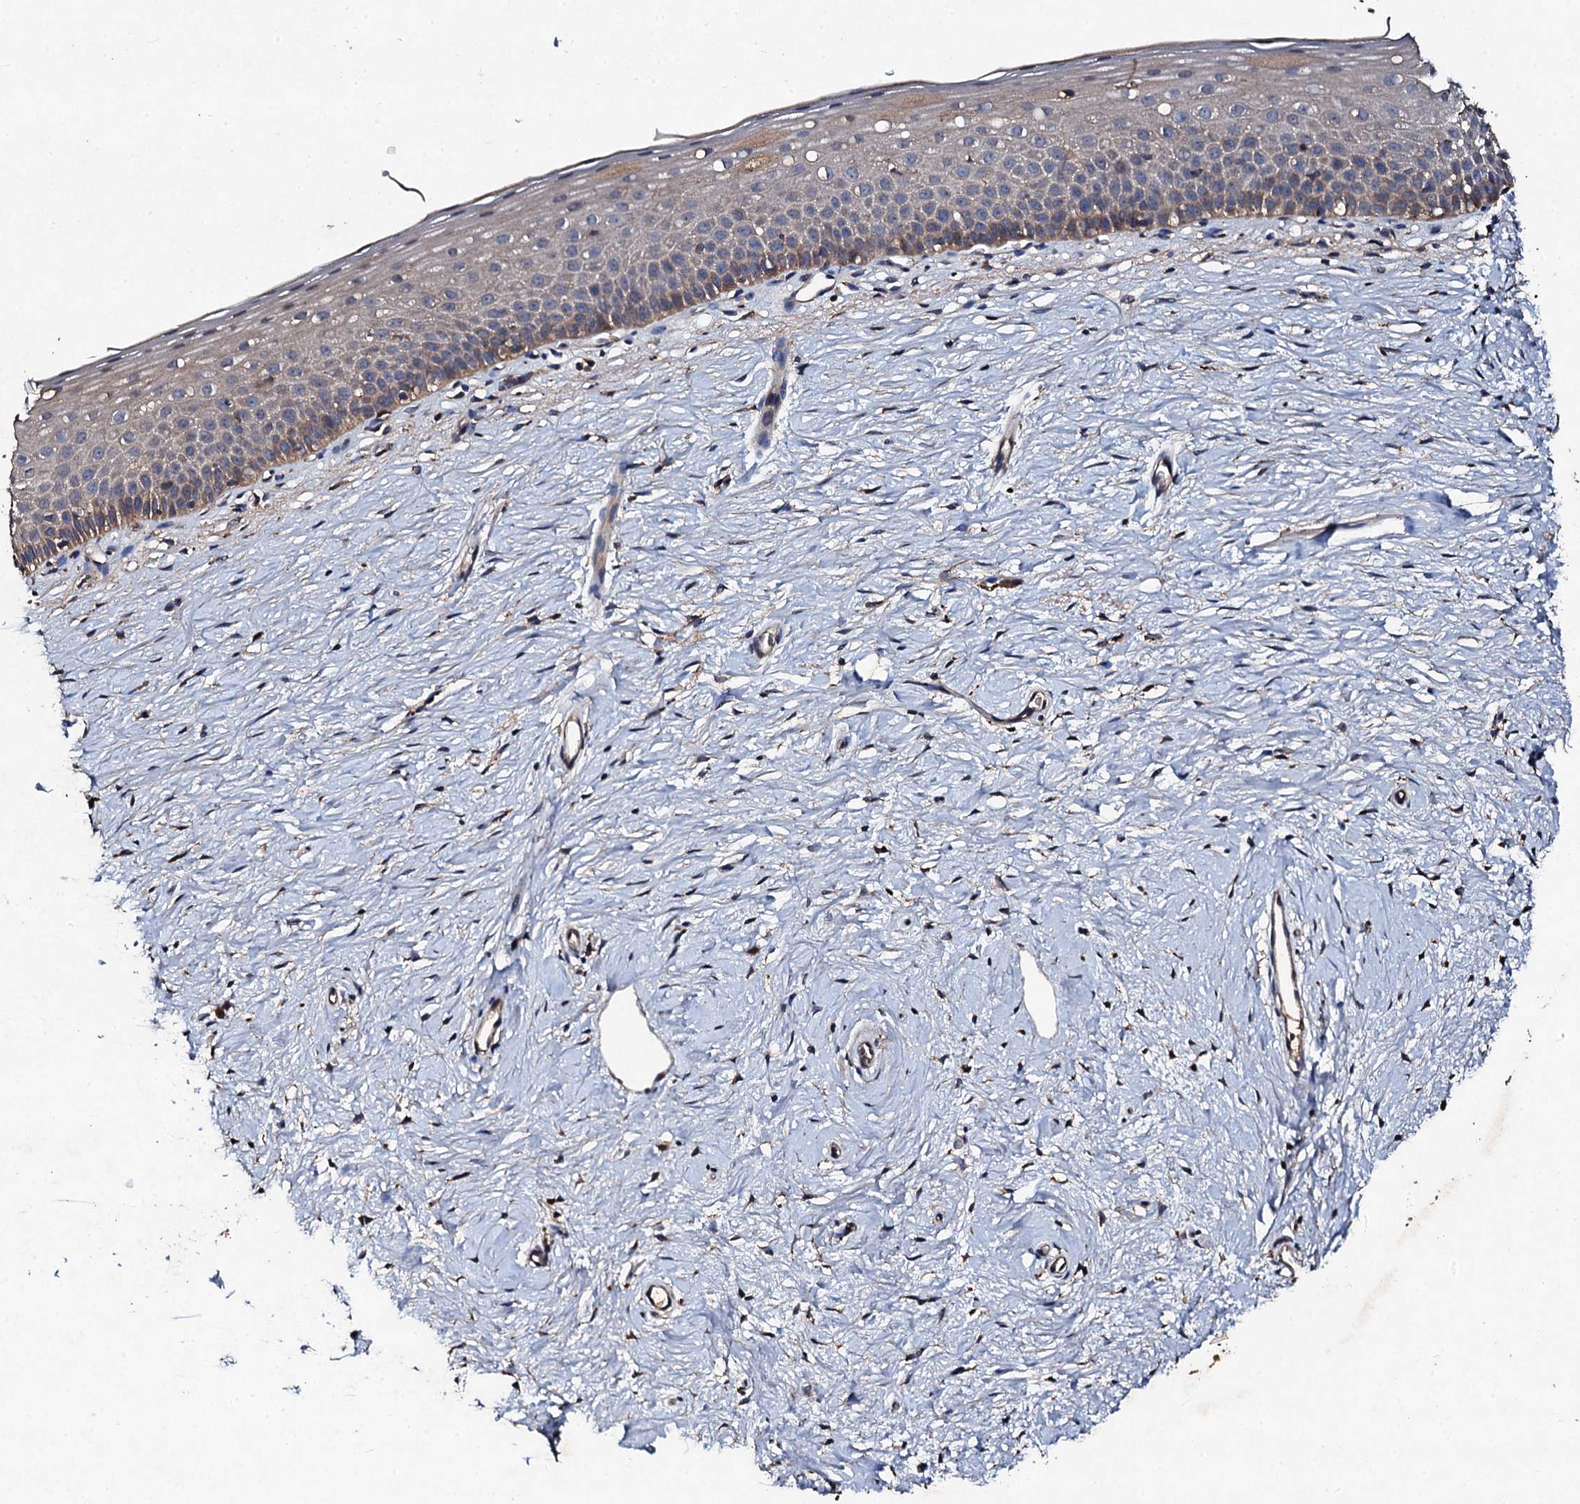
{"staining": {"intensity": "moderate", "quantity": "25%-75%", "location": "cytoplasmic/membranous"}, "tissue": "cervix", "cell_type": "Glandular cells", "image_type": "normal", "snomed": [{"axis": "morphology", "description": "Normal tissue, NOS"}, {"axis": "topography", "description": "Cervix"}], "caption": "The photomicrograph reveals immunohistochemical staining of unremarkable cervix. There is moderate cytoplasmic/membranous positivity is present in about 25%-75% of glandular cells. (brown staining indicates protein expression, while blue staining denotes nuclei).", "gene": "KERA", "patient": {"sex": "female", "age": 57}}